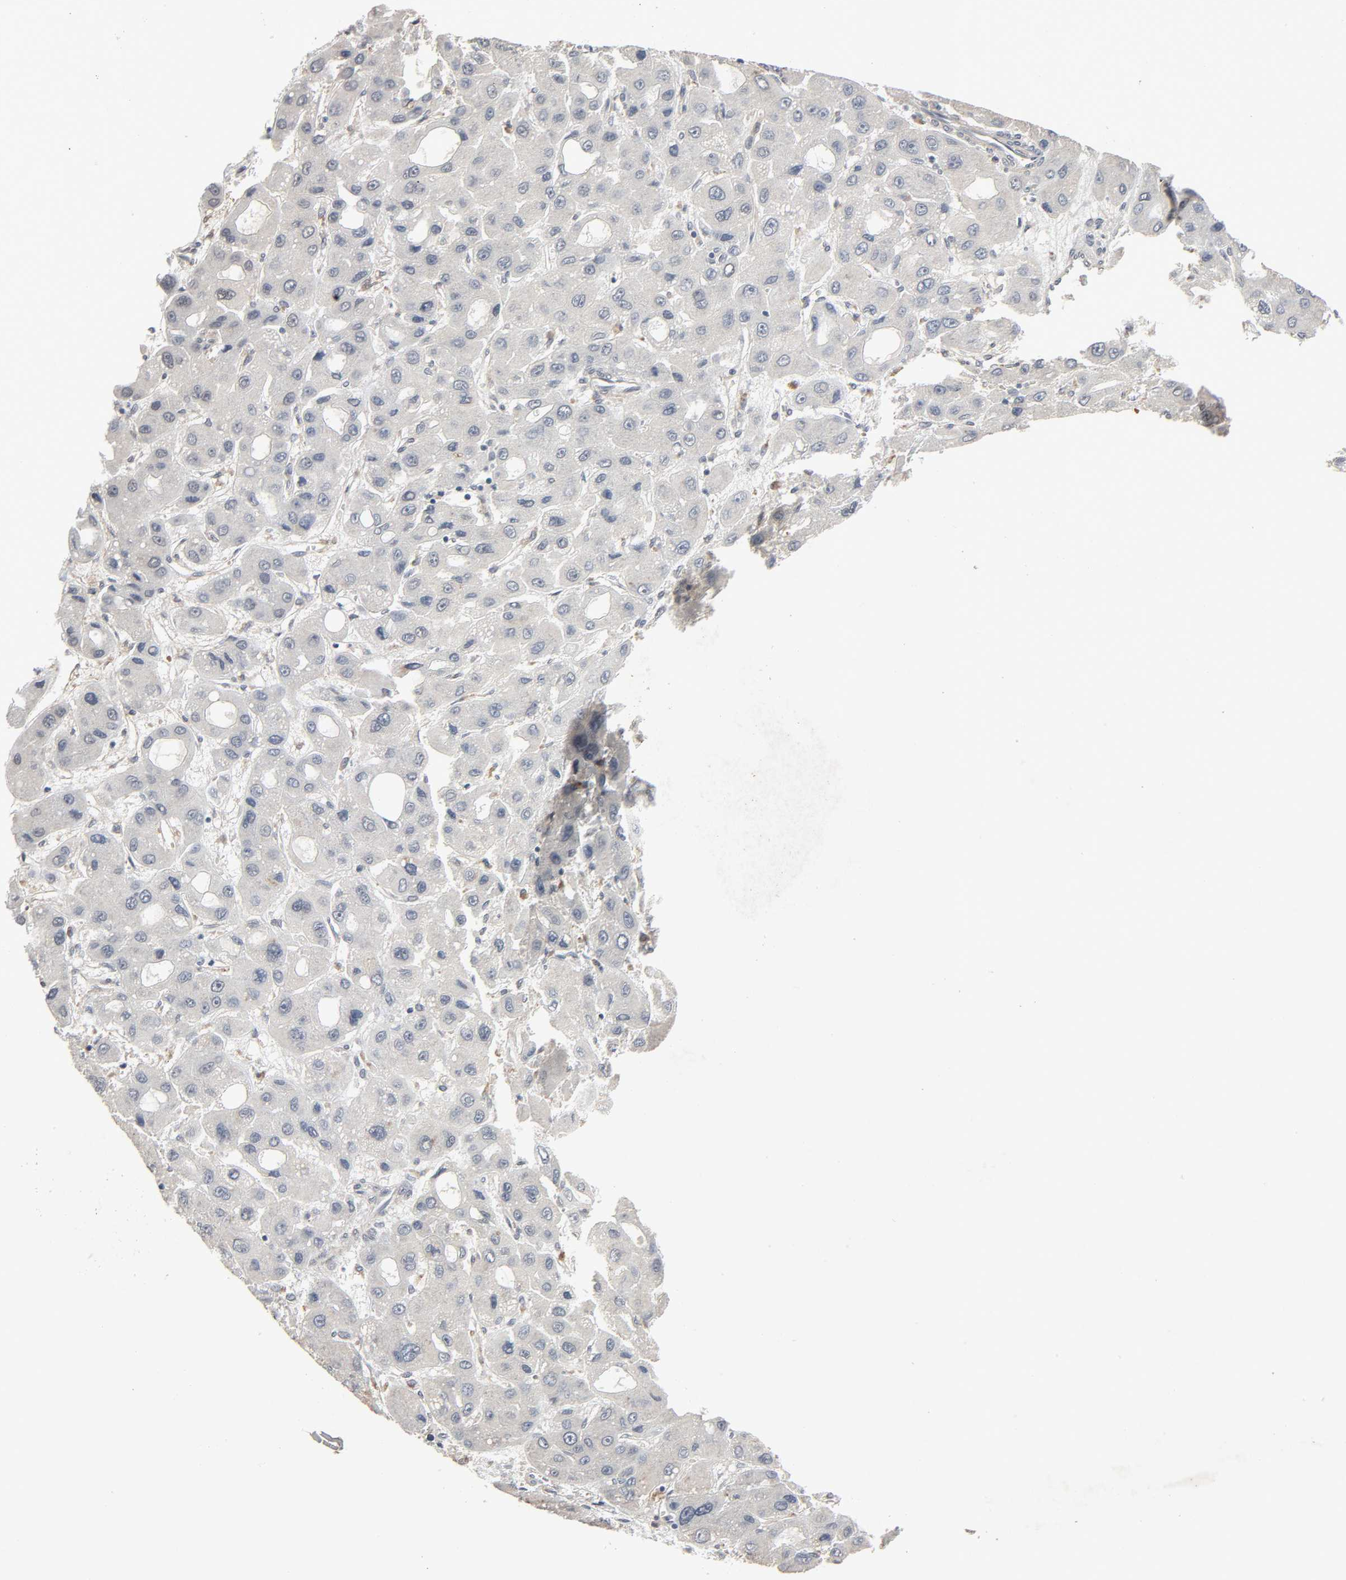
{"staining": {"intensity": "negative", "quantity": "none", "location": "none"}, "tissue": "liver cancer", "cell_type": "Tumor cells", "image_type": "cancer", "snomed": [{"axis": "morphology", "description": "Carcinoma, Hepatocellular, NOS"}, {"axis": "topography", "description": "Liver"}], "caption": "Histopathology image shows no significant protein positivity in tumor cells of liver cancer (hepatocellular carcinoma). (IHC, brightfield microscopy, high magnification).", "gene": "ZNF222", "patient": {"sex": "male", "age": 55}}